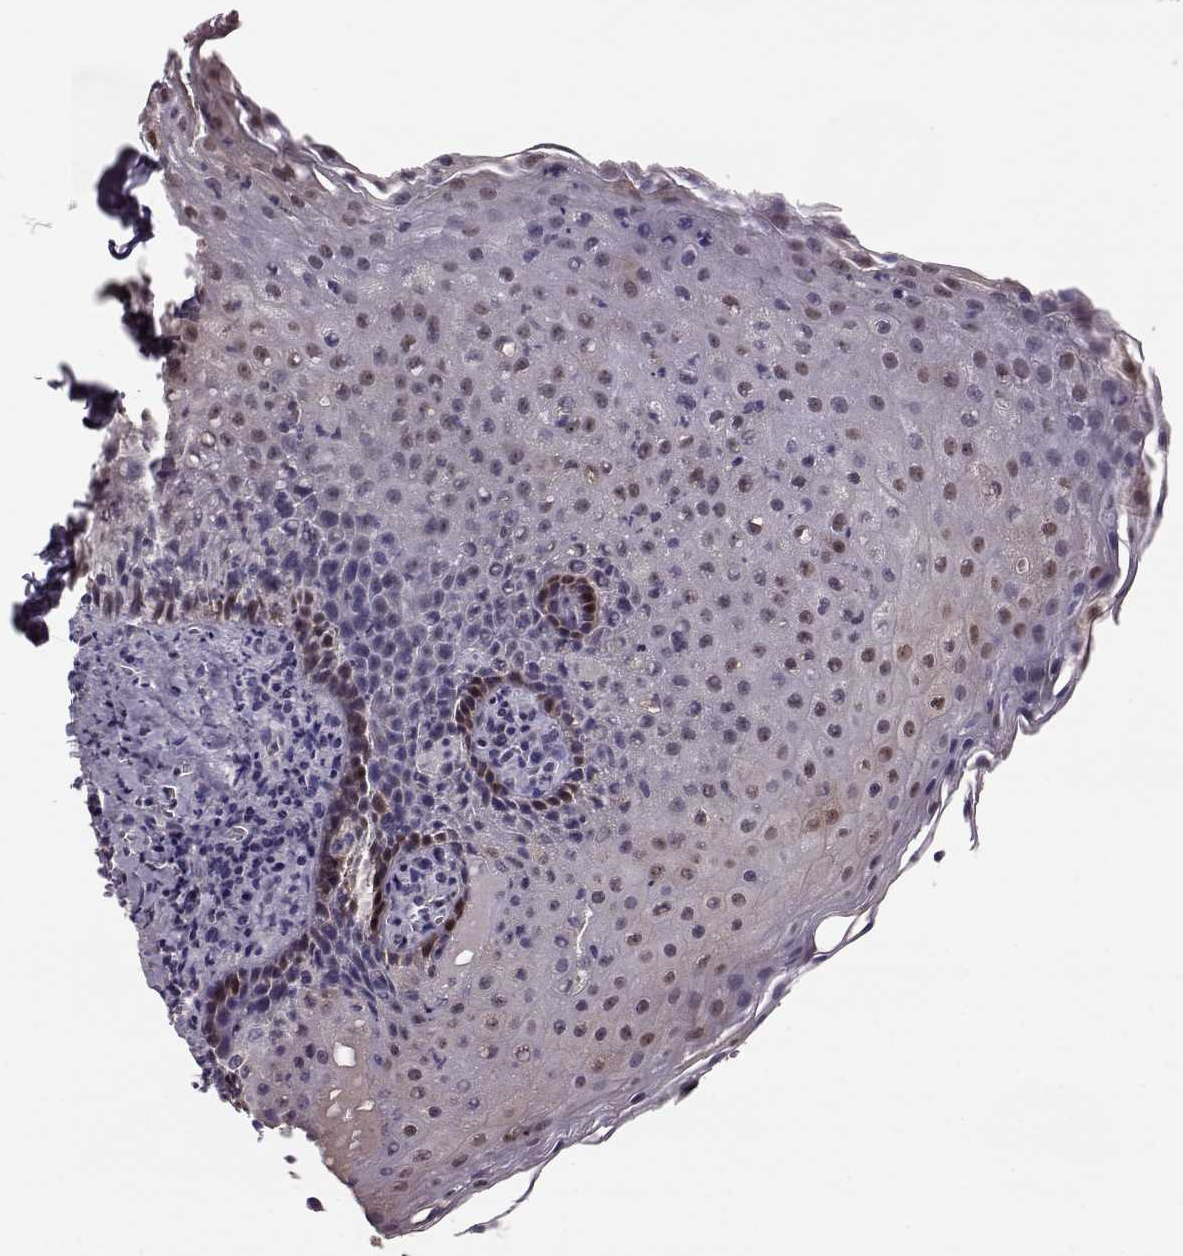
{"staining": {"intensity": "moderate", "quantity": "<25%", "location": "cytoplasmic/membranous"}, "tissue": "tonsil", "cell_type": "Germinal center cells", "image_type": "normal", "snomed": [{"axis": "morphology", "description": "Normal tissue, NOS"}, {"axis": "morphology", "description": "Inflammation, NOS"}, {"axis": "topography", "description": "Tonsil"}], "caption": "Benign tonsil reveals moderate cytoplasmic/membranous positivity in about <25% of germinal center cells.", "gene": "ALDH3A1", "patient": {"sex": "female", "age": 31}}